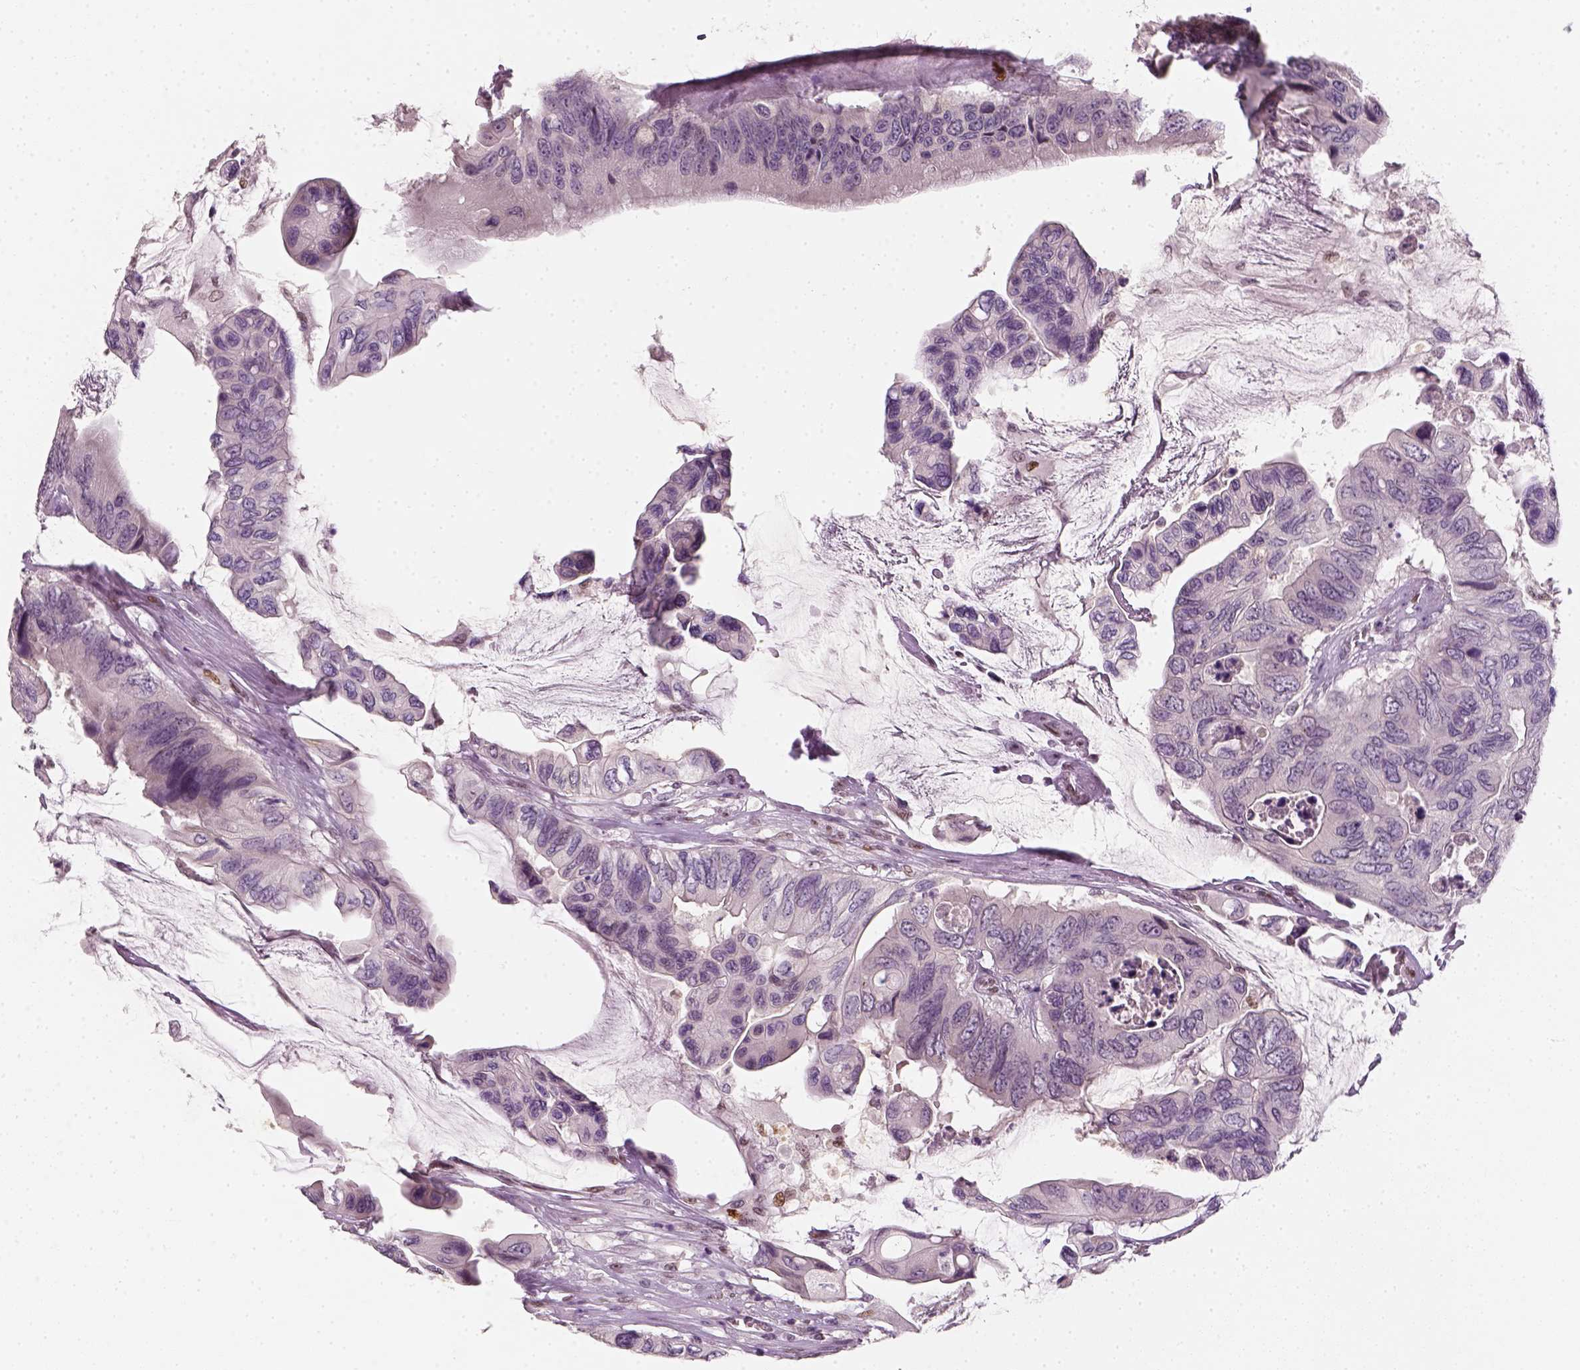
{"staining": {"intensity": "negative", "quantity": "none", "location": "none"}, "tissue": "colorectal cancer", "cell_type": "Tumor cells", "image_type": "cancer", "snomed": [{"axis": "morphology", "description": "Adenocarcinoma, NOS"}, {"axis": "topography", "description": "Rectum"}], "caption": "Immunohistochemistry (IHC) photomicrograph of human colorectal adenocarcinoma stained for a protein (brown), which shows no expression in tumor cells.", "gene": "TP53", "patient": {"sex": "male", "age": 63}}